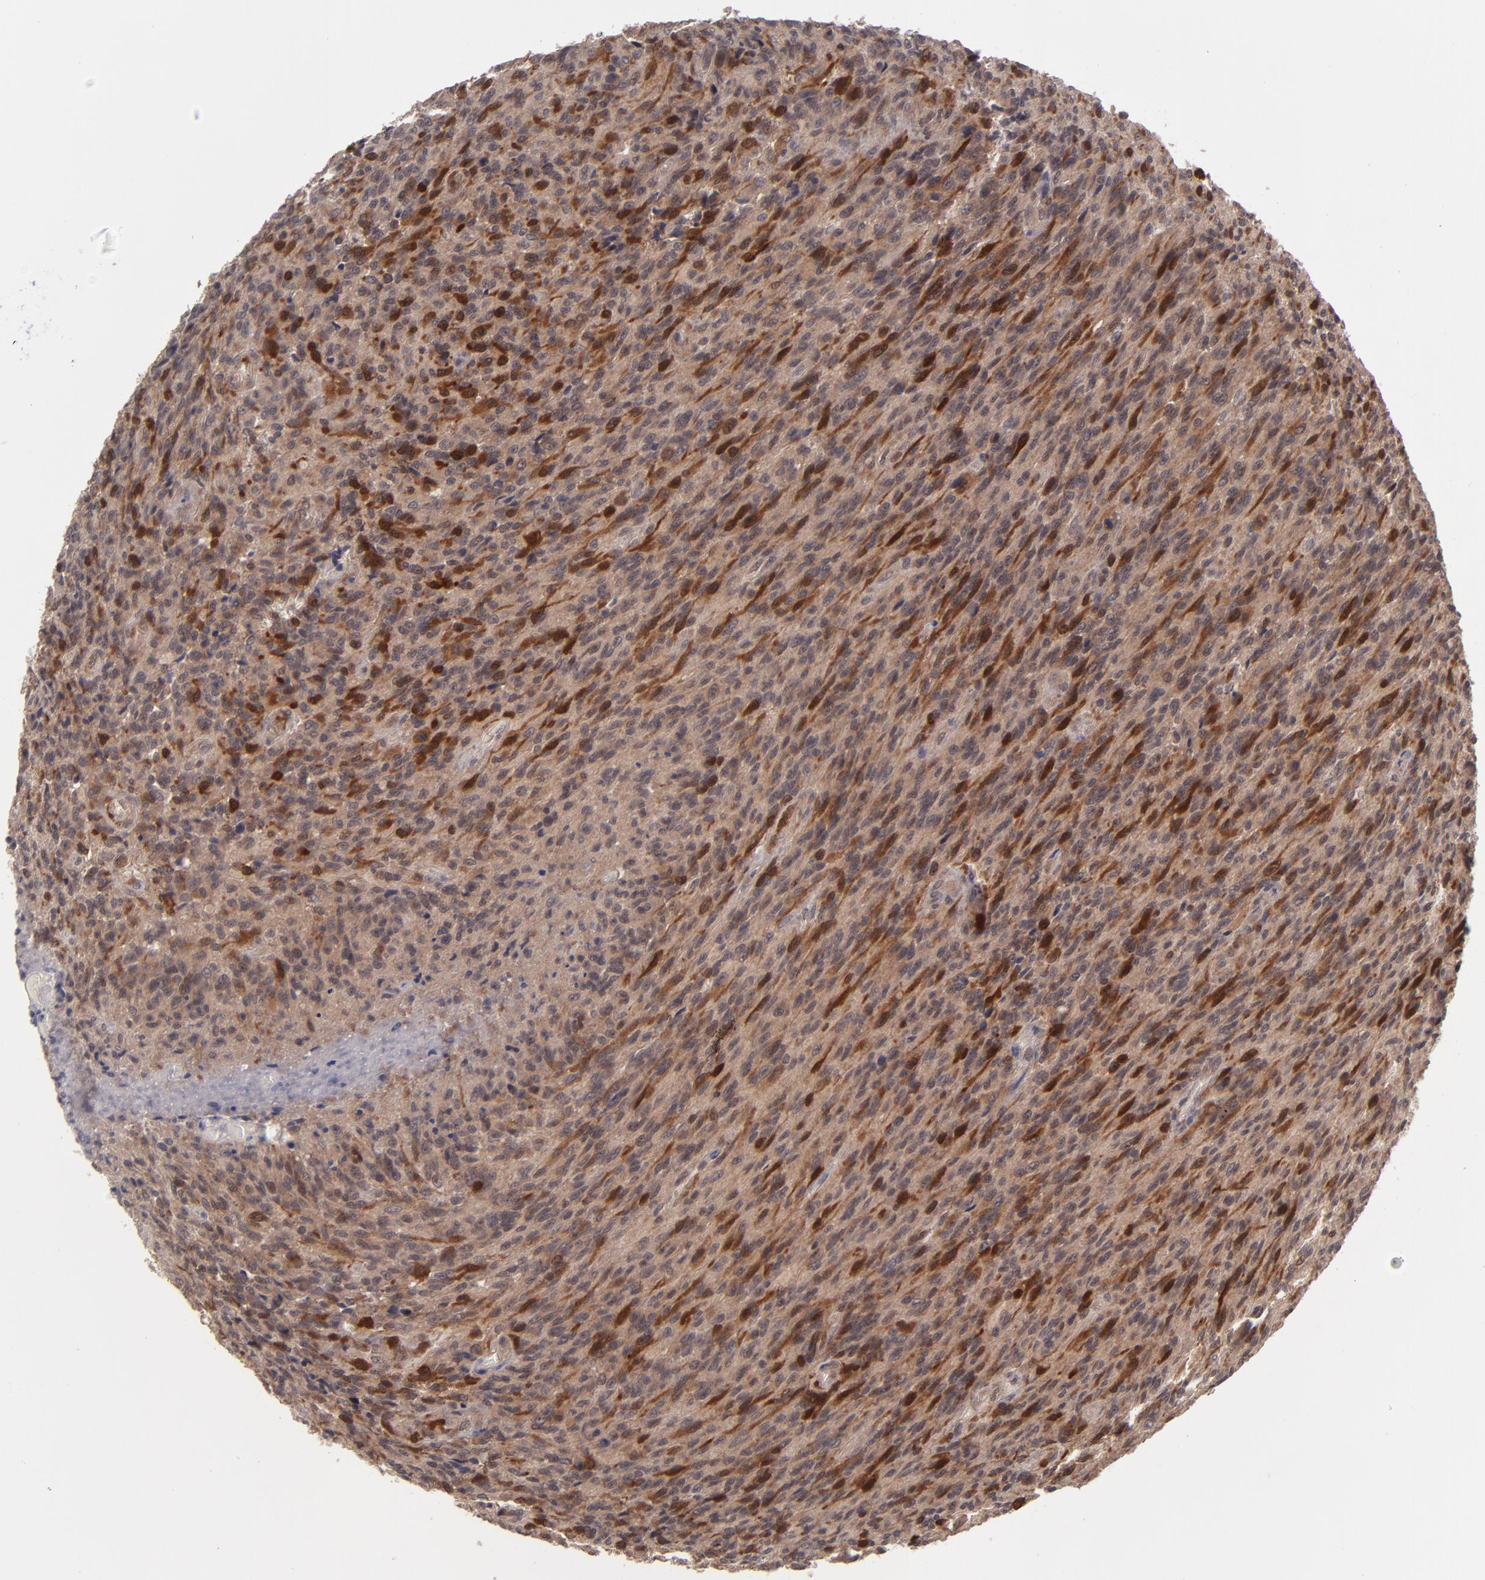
{"staining": {"intensity": "strong", "quantity": ">75%", "location": "cytoplasmic/membranous,nuclear"}, "tissue": "glioma", "cell_type": "Tumor cells", "image_type": "cancer", "snomed": [{"axis": "morphology", "description": "Normal tissue, NOS"}, {"axis": "morphology", "description": "Glioma, malignant, High grade"}, {"axis": "topography", "description": "Cerebral cortex"}], "caption": "Malignant glioma (high-grade) tissue exhibits strong cytoplasmic/membranous and nuclear positivity in about >75% of tumor cells, visualized by immunohistochemistry. (Brightfield microscopy of DAB IHC at high magnification).", "gene": "TYMS", "patient": {"sex": "male", "age": 56}}